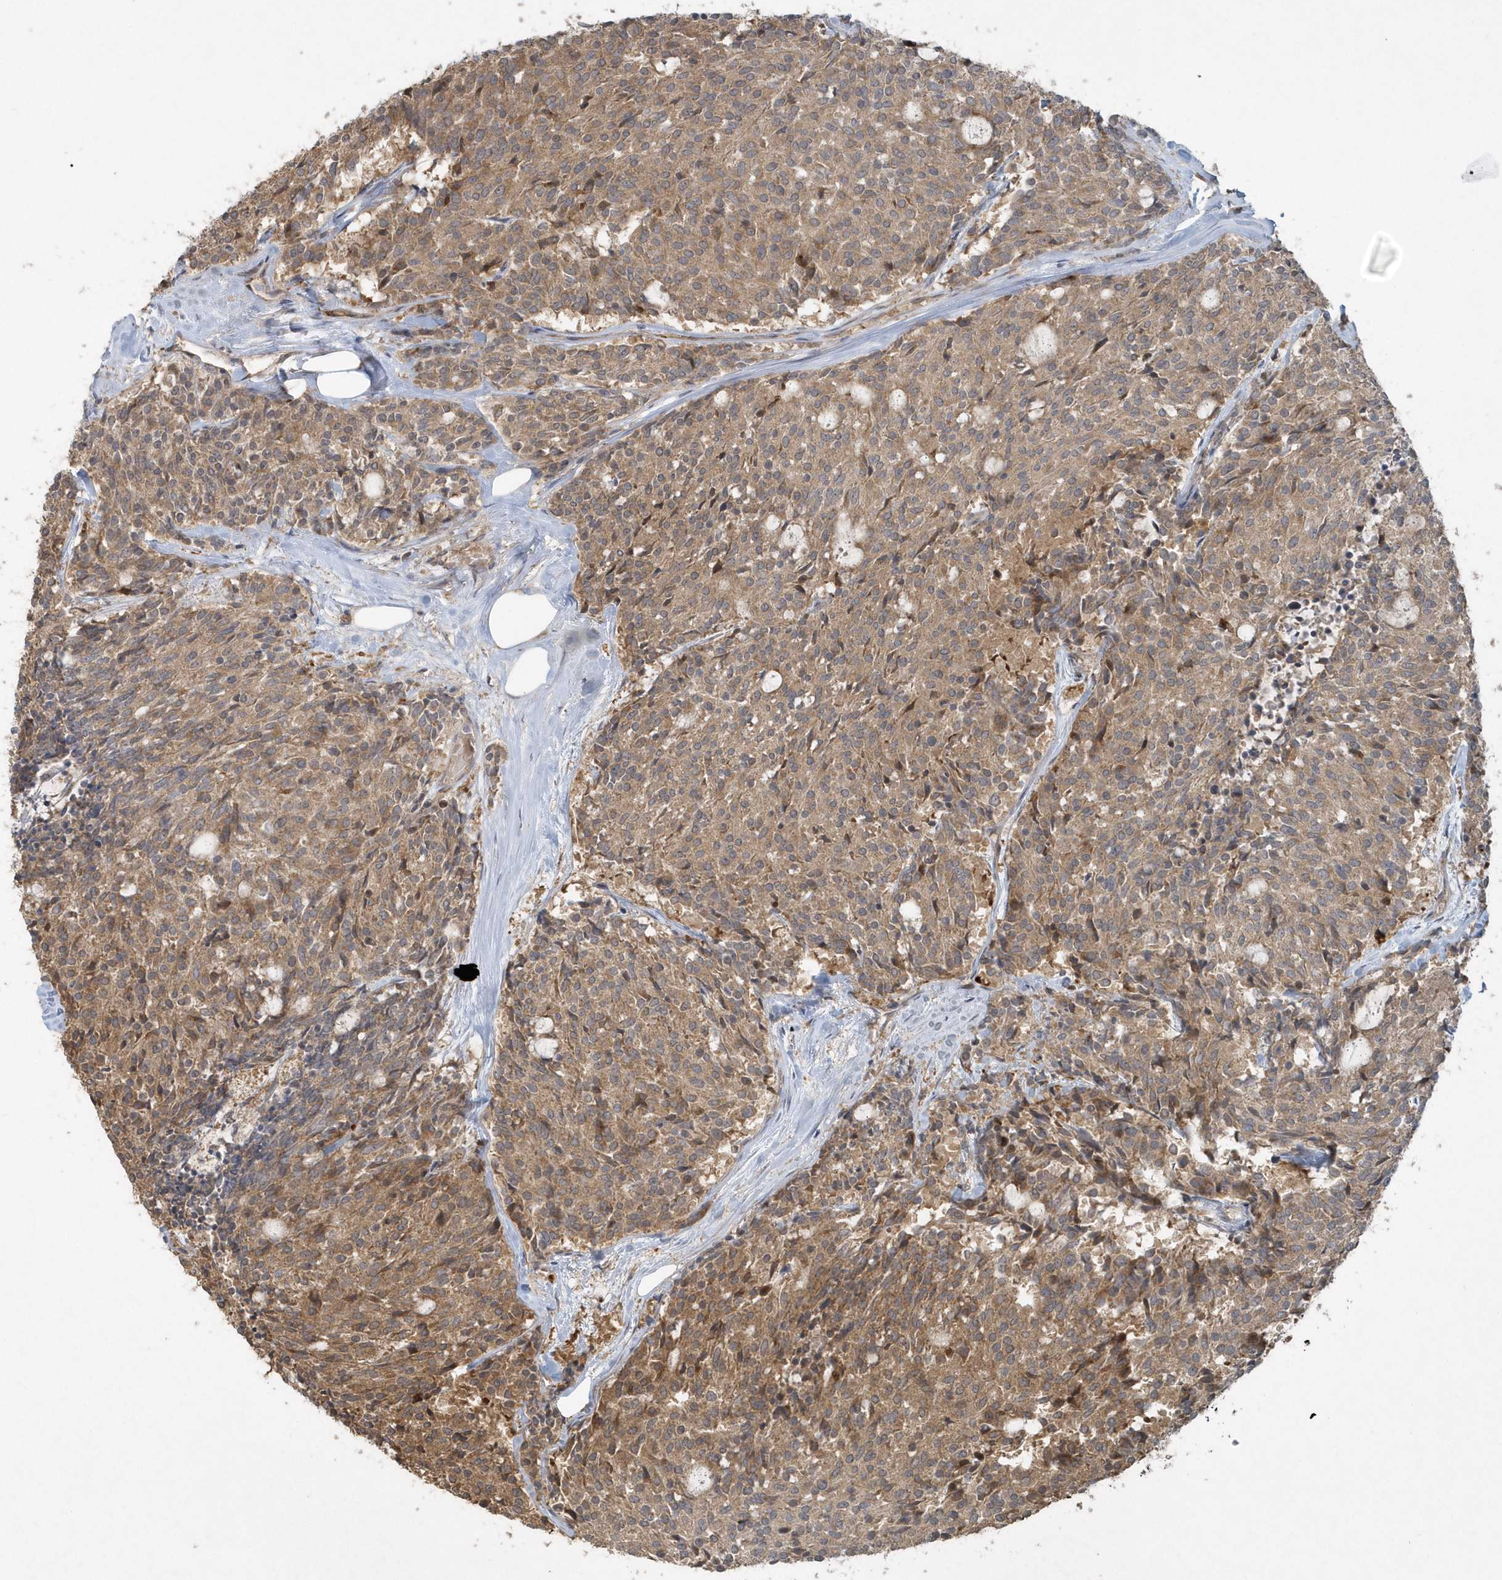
{"staining": {"intensity": "moderate", "quantity": ">75%", "location": "cytoplasmic/membranous"}, "tissue": "carcinoid", "cell_type": "Tumor cells", "image_type": "cancer", "snomed": [{"axis": "morphology", "description": "Carcinoid, malignant, NOS"}, {"axis": "topography", "description": "Pancreas"}], "caption": "High-magnification brightfield microscopy of carcinoid stained with DAB (3,3'-diaminobenzidine) (brown) and counterstained with hematoxylin (blue). tumor cells exhibit moderate cytoplasmic/membranous positivity is appreciated in approximately>75% of cells.", "gene": "THG1L", "patient": {"sex": "female", "age": 54}}